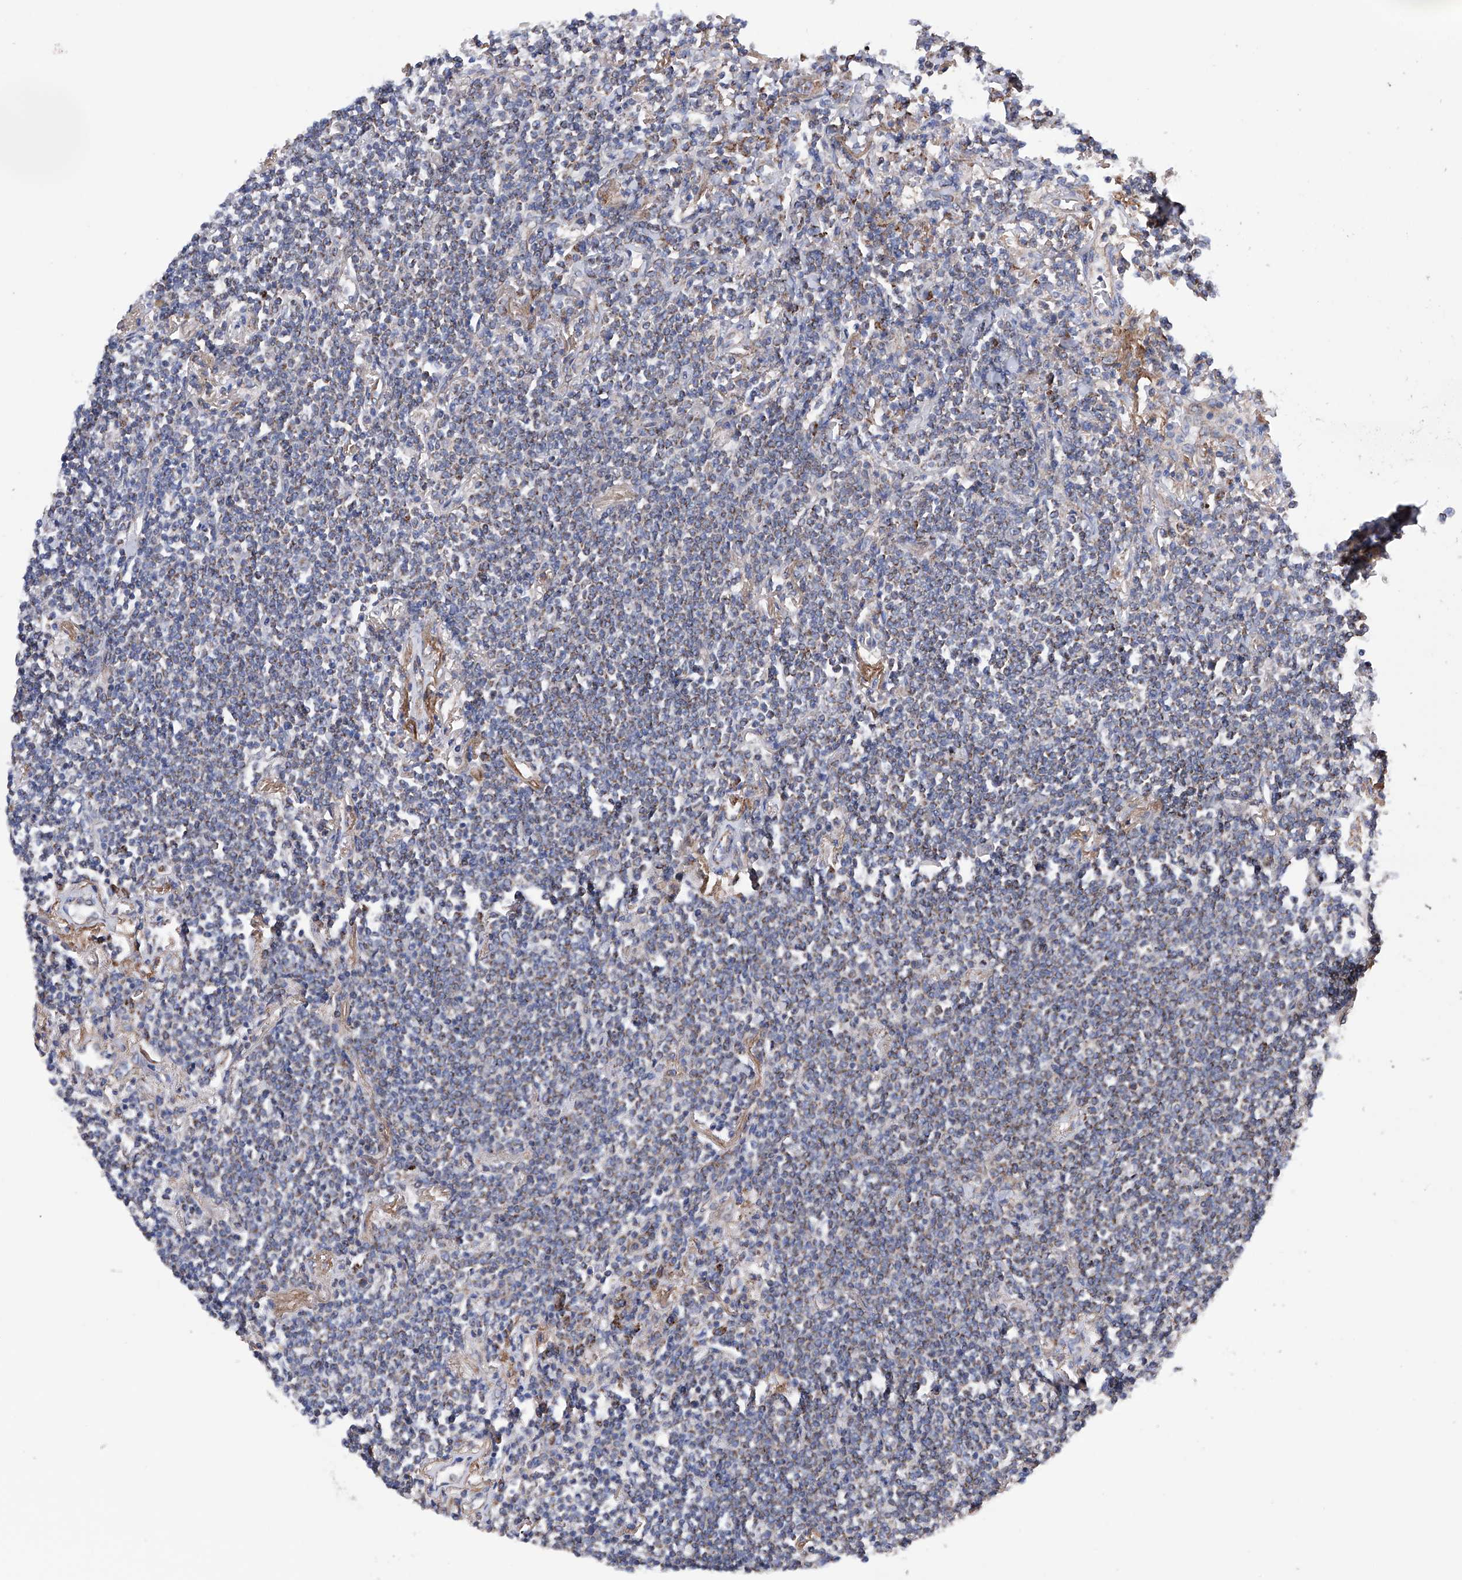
{"staining": {"intensity": "weak", "quantity": "25%-75%", "location": "cytoplasmic/membranous"}, "tissue": "lymphoma", "cell_type": "Tumor cells", "image_type": "cancer", "snomed": [{"axis": "morphology", "description": "Malignant lymphoma, non-Hodgkin's type, Low grade"}, {"axis": "topography", "description": "Lung"}], "caption": "Protein staining of low-grade malignant lymphoma, non-Hodgkin's type tissue exhibits weak cytoplasmic/membranous expression in approximately 25%-75% of tumor cells.", "gene": "EFCAB2", "patient": {"sex": "female", "age": 71}}